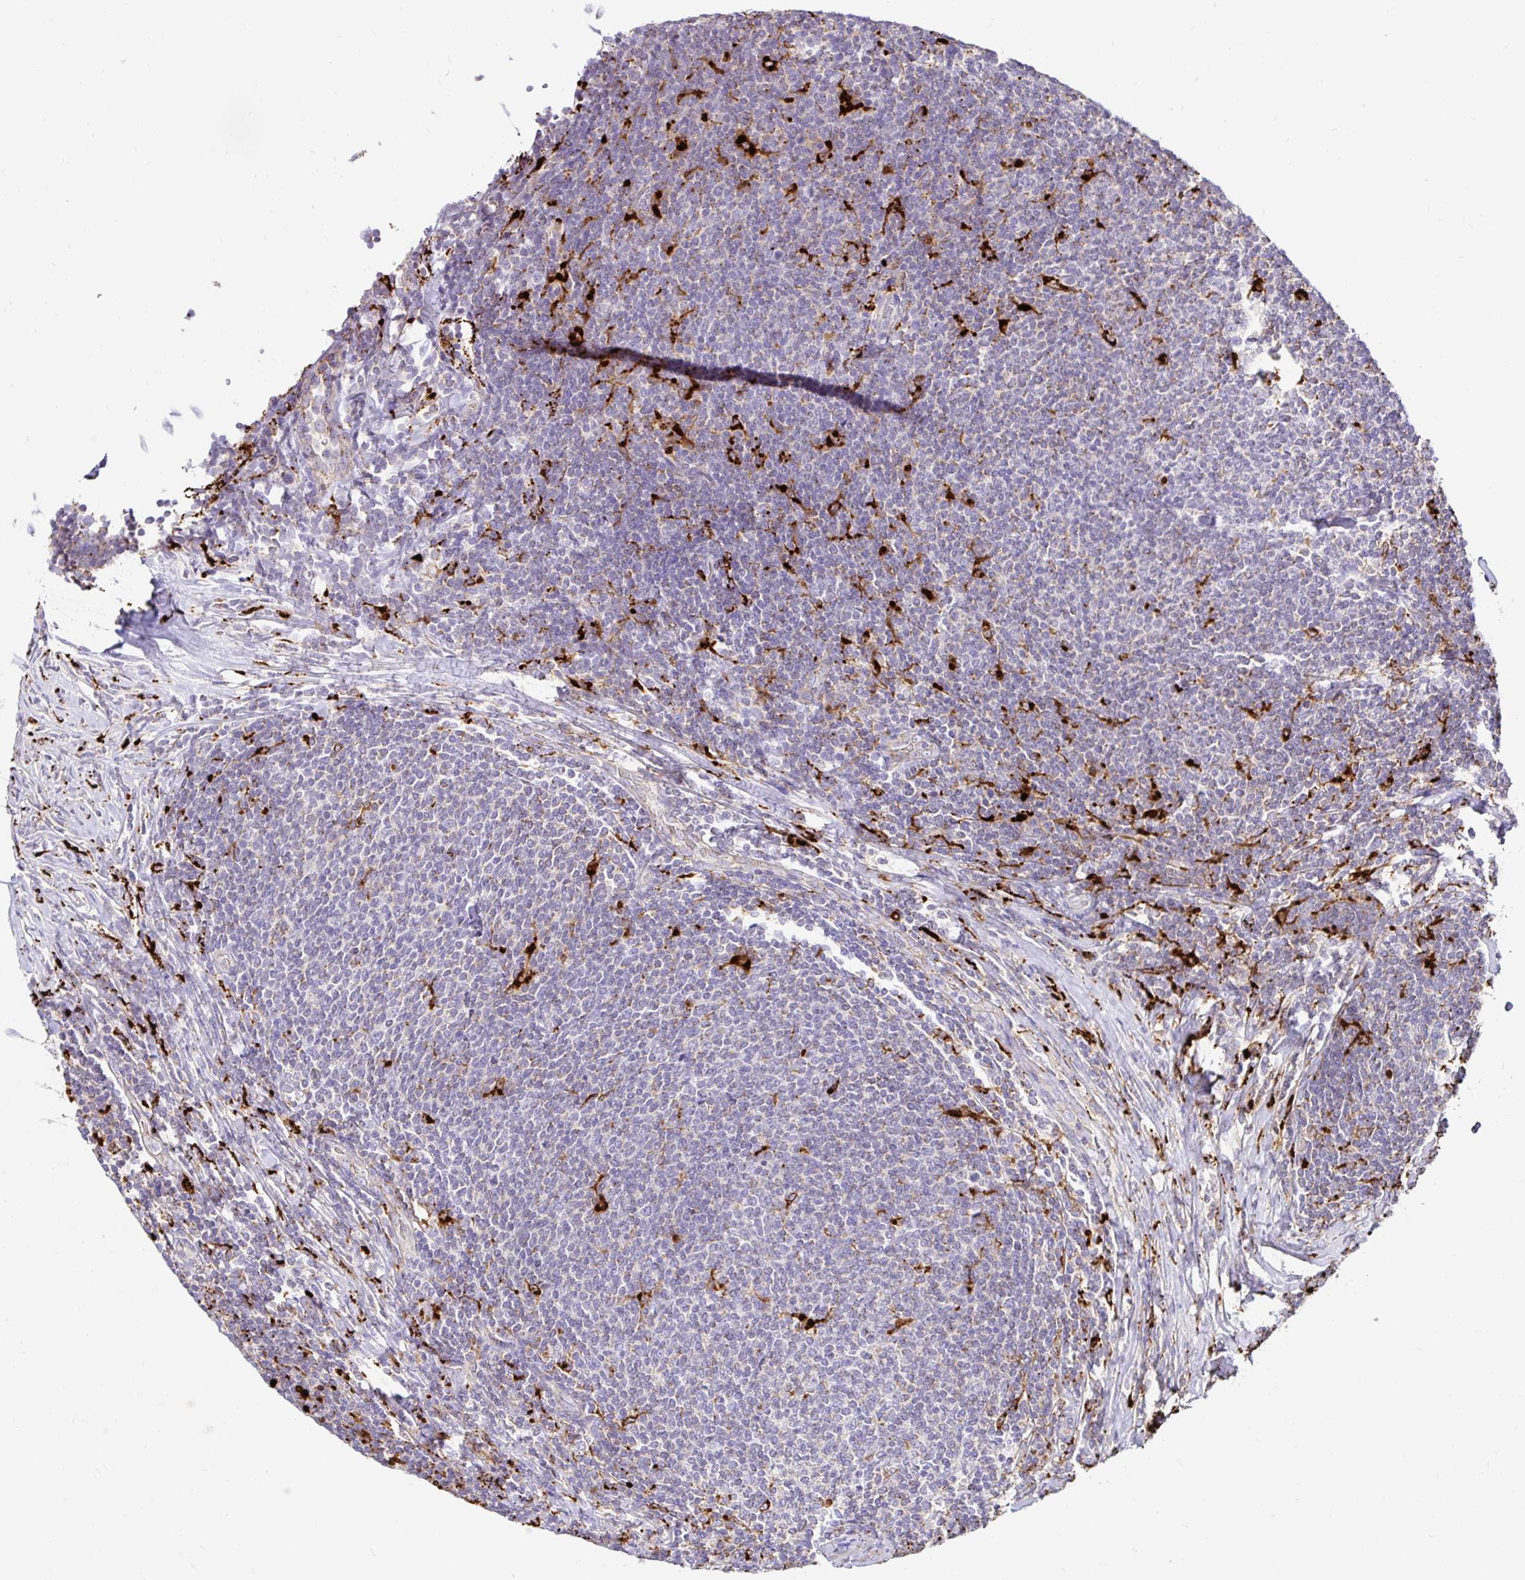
{"staining": {"intensity": "negative", "quantity": "none", "location": "none"}, "tissue": "lymphoma", "cell_type": "Tumor cells", "image_type": "cancer", "snomed": [{"axis": "morphology", "description": "Malignant lymphoma, non-Hodgkin's type, Low grade"}, {"axis": "topography", "description": "Lymph node"}], "caption": "Tumor cells are negative for brown protein staining in lymphoma. (DAB (3,3'-diaminobenzidine) IHC with hematoxylin counter stain).", "gene": "FUCA1", "patient": {"sex": "male", "age": 52}}